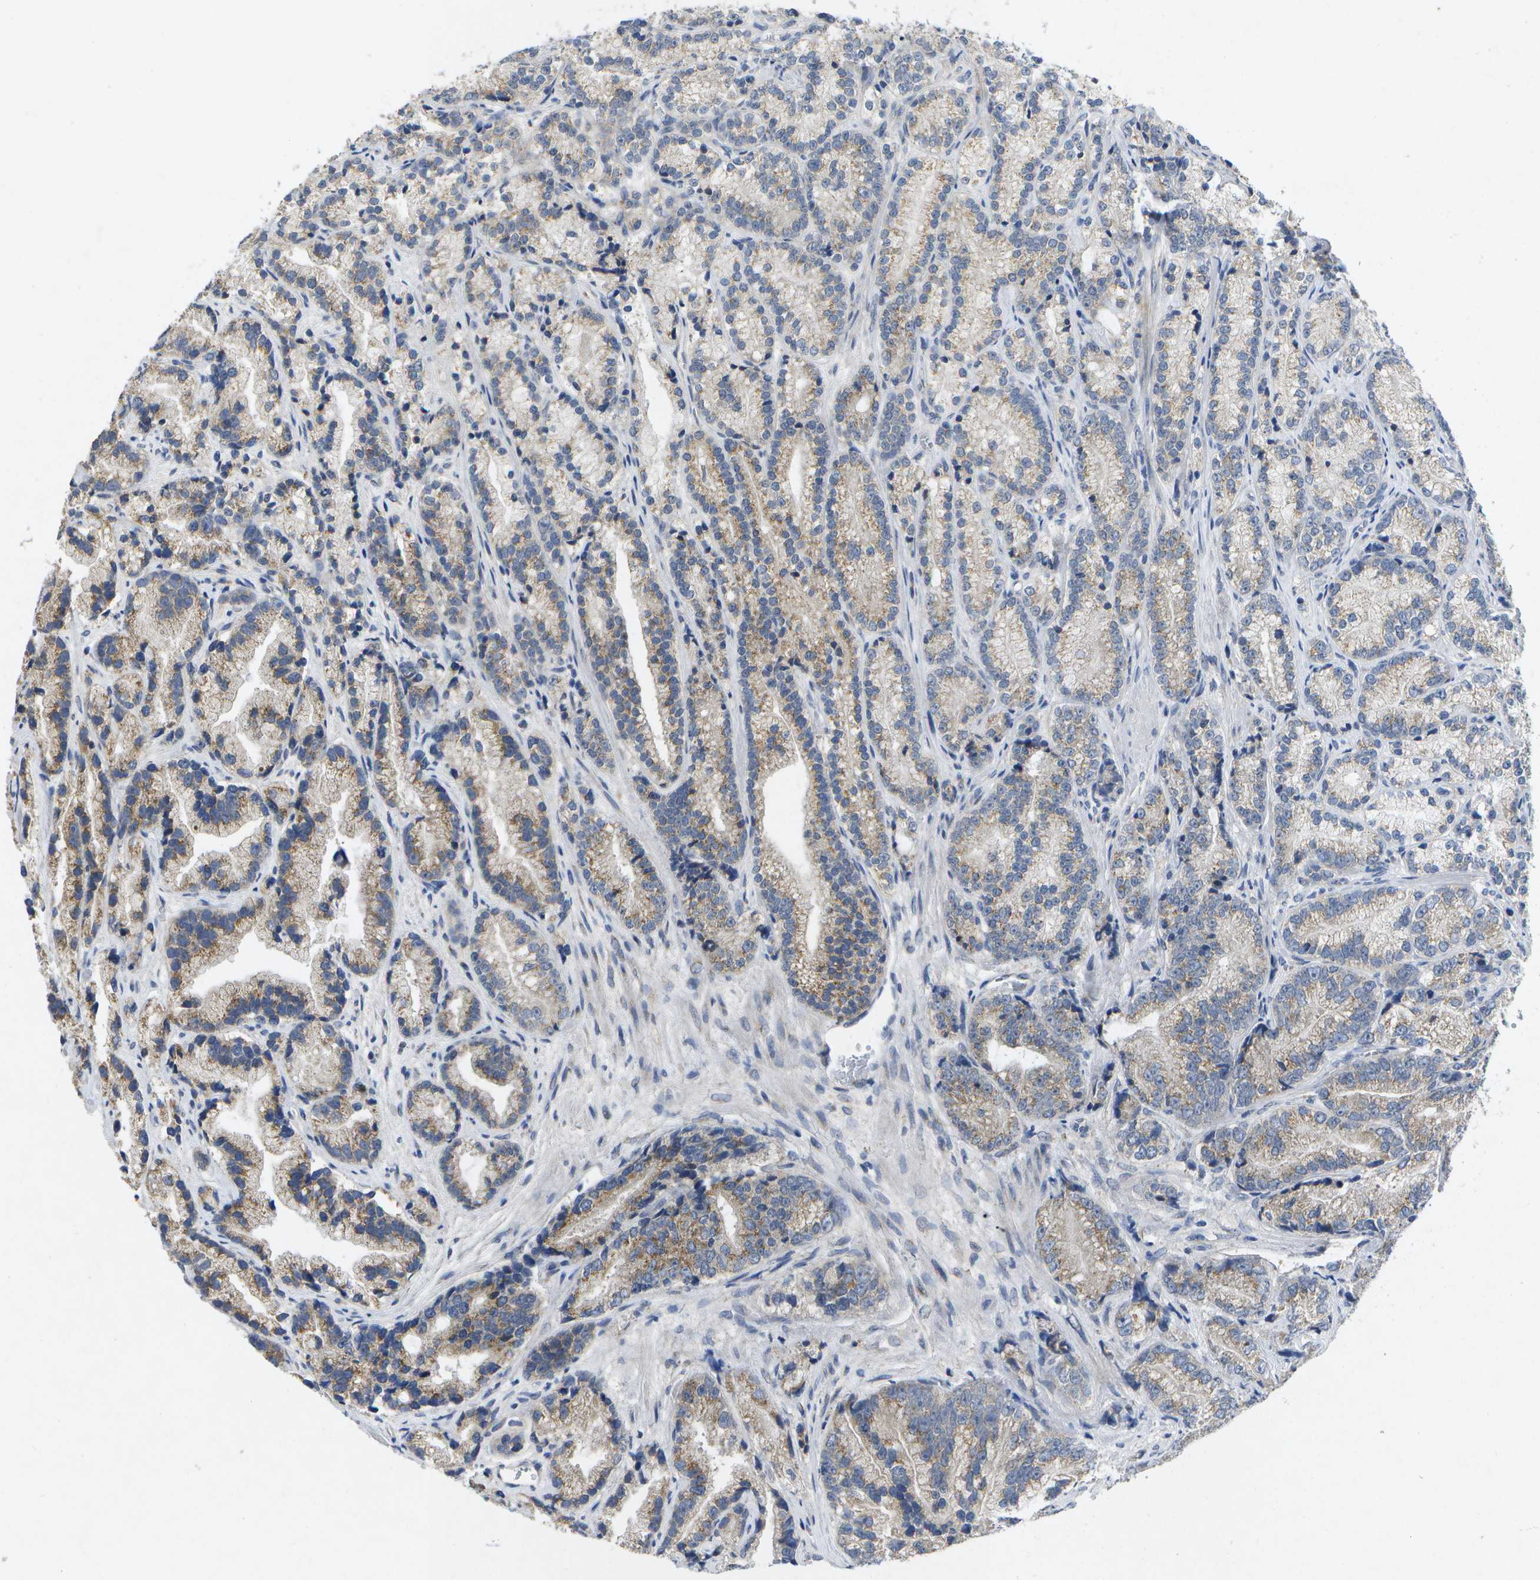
{"staining": {"intensity": "moderate", "quantity": ">75%", "location": "cytoplasmic/membranous"}, "tissue": "prostate cancer", "cell_type": "Tumor cells", "image_type": "cancer", "snomed": [{"axis": "morphology", "description": "Adenocarcinoma, Low grade"}, {"axis": "topography", "description": "Prostate"}], "caption": "This photomicrograph reveals IHC staining of prostate cancer (low-grade adenocarcinoma), with medium moderate cytoplasmic/membranous positivity in about >75% of tumor cells.", "gene": "KDELR1", "patient": {"sex": "male", "age": 89}}